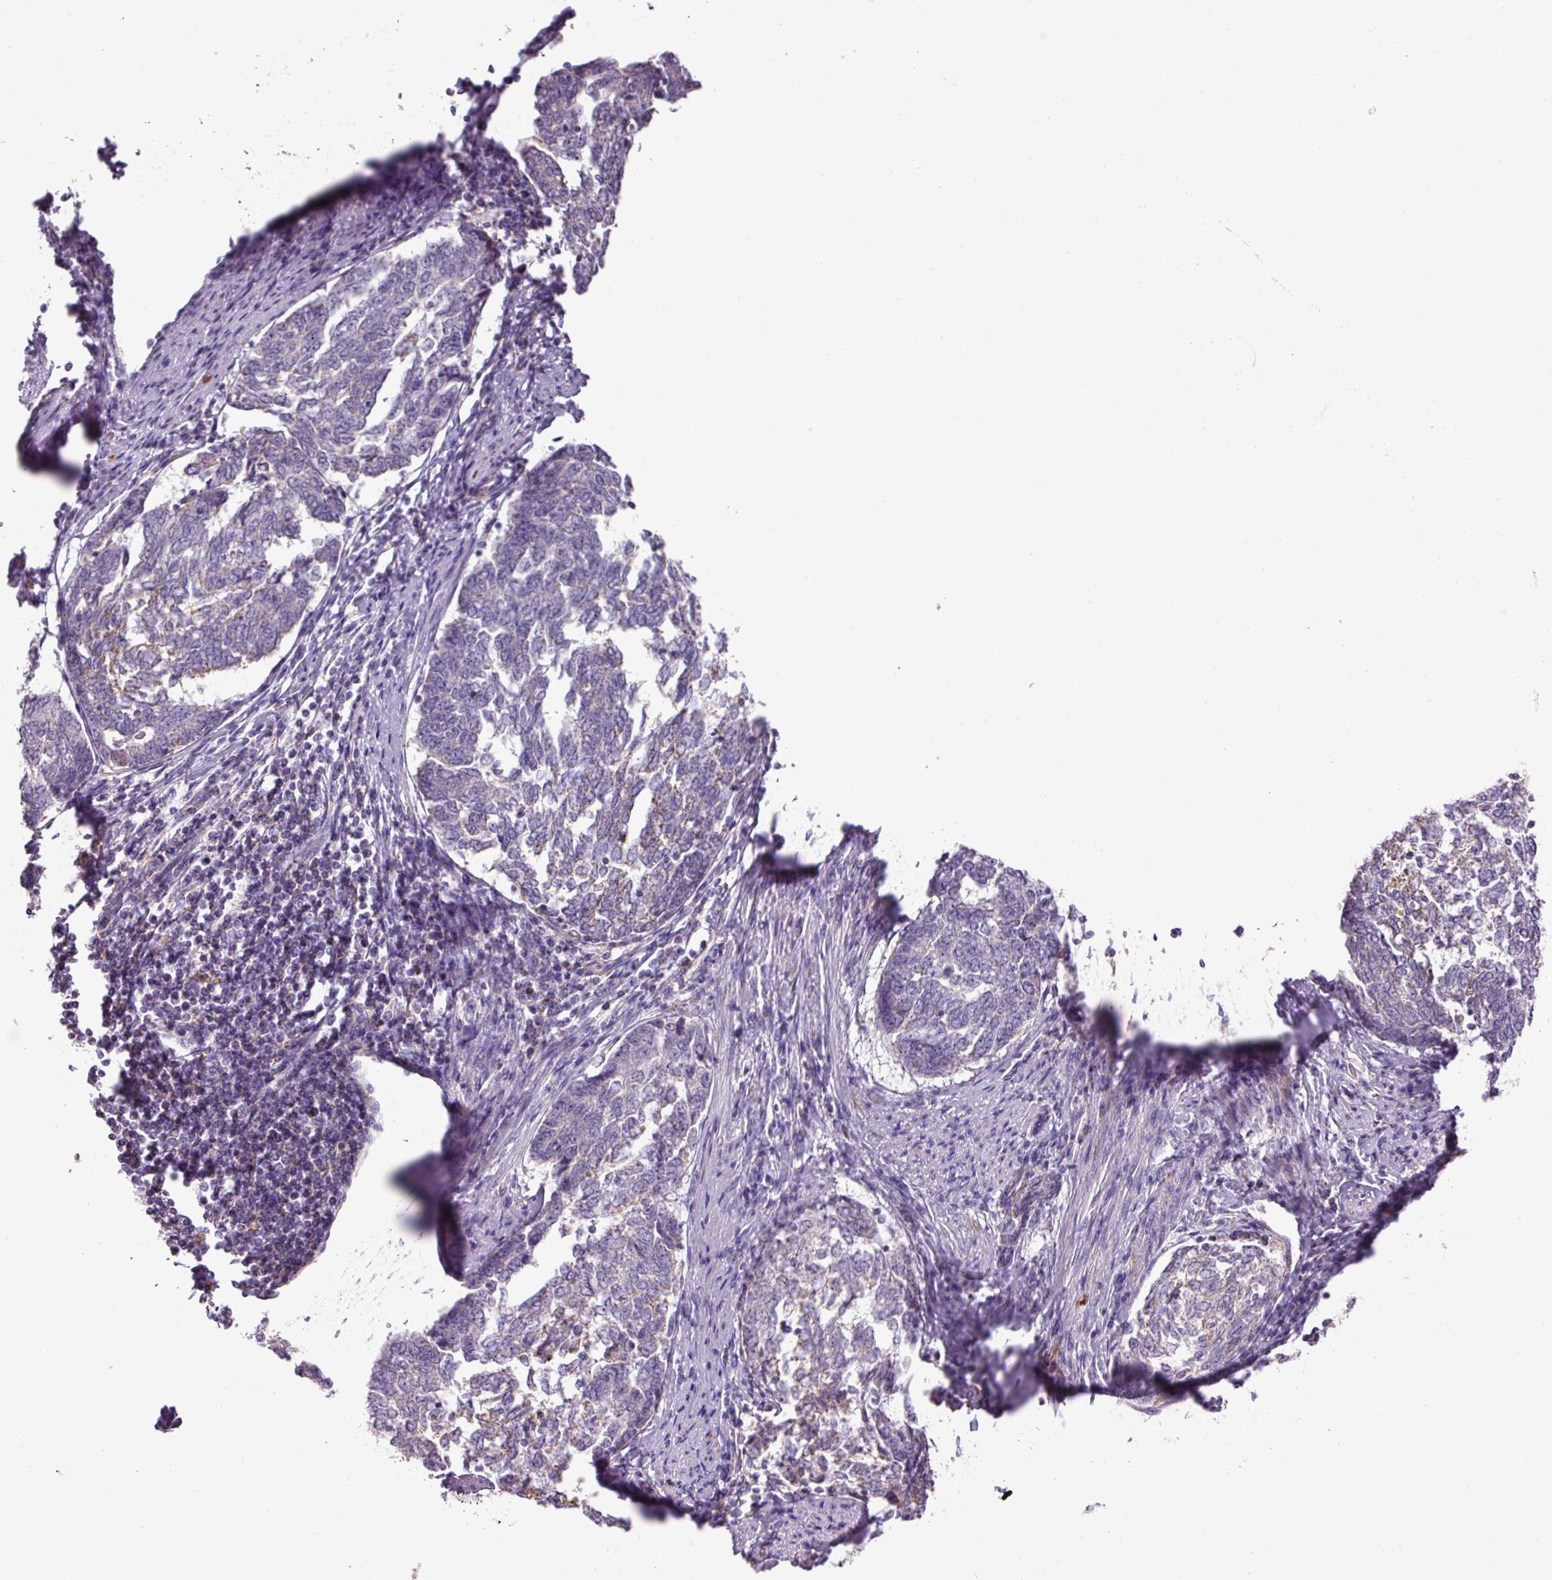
{"staining": {"intensity": "weak", "quantity": "<25%", "location": "cytoplasmic/membranous"}, "tissue": "endometrial cancer", "cell_type": "Tumor cells", "image_type": "cancer", "snomed": [{"axis": "morphology", "description": "Adenocarcinoma, NOS"}, {"axis": "topography", "description": "Endometrium"}], "caption": "Tumor cells show no significant protein staining in endometrial adenocarcinoma.", "gene": "MT-ND4", "patient": {"sex": "female", "age": 80}}